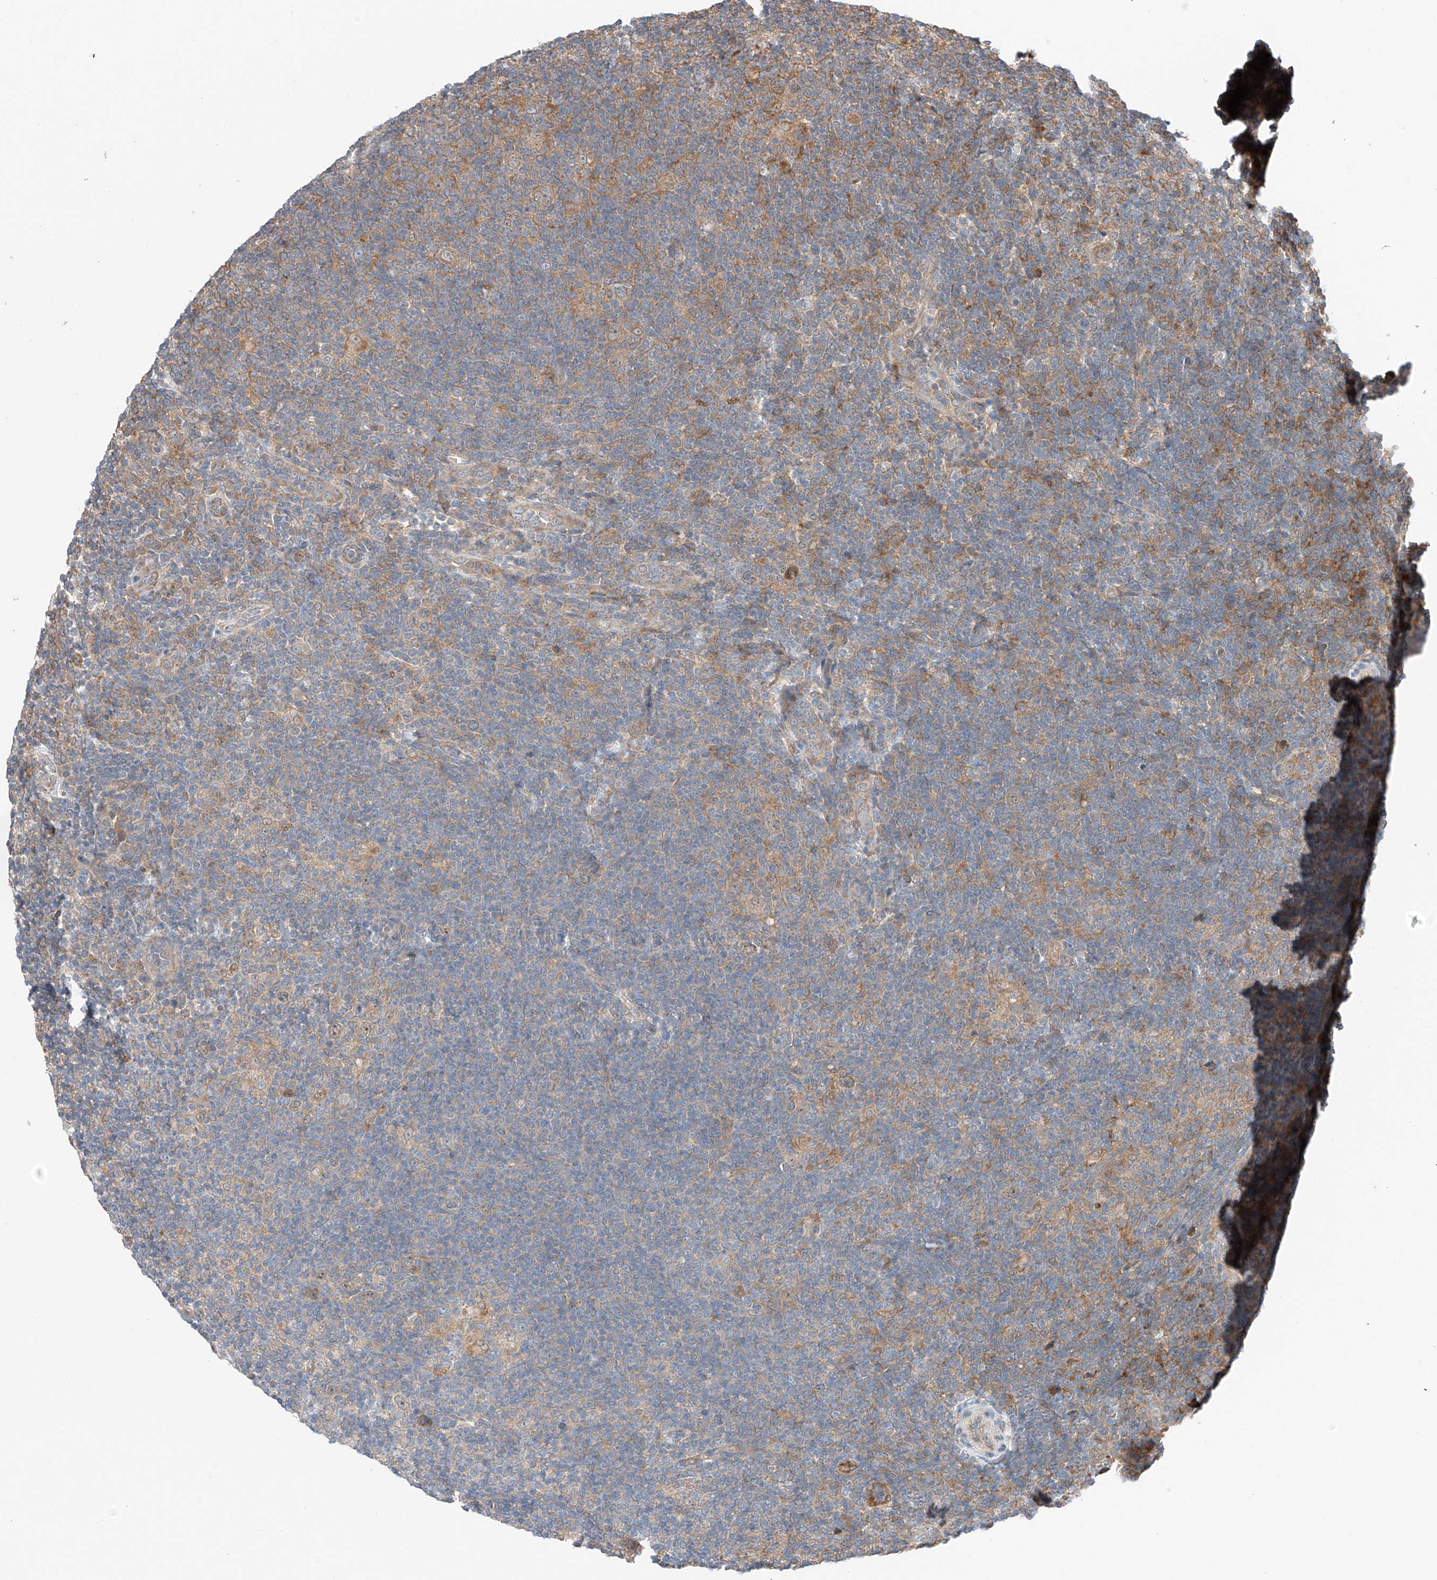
{"staining": {"intensity": "weak", "quantity": ">75%", "location": "cytoplasmic/membranous,nuclear"}, "tissue": "lymphoma", "cell_type": "Tumor cells", "image_type": "cancer", "snomed": [{"axis": "morphology", "description": "Hodgkin's disease, NOS"}, {"axis": "topography", "description": "Lymph node"}], "caption": "Human lymphoma stained with a protein marker exhibits weak staining in tumor cells.", "gene": "RUSC1", "patient": {"sex": "female", "age": 57}}